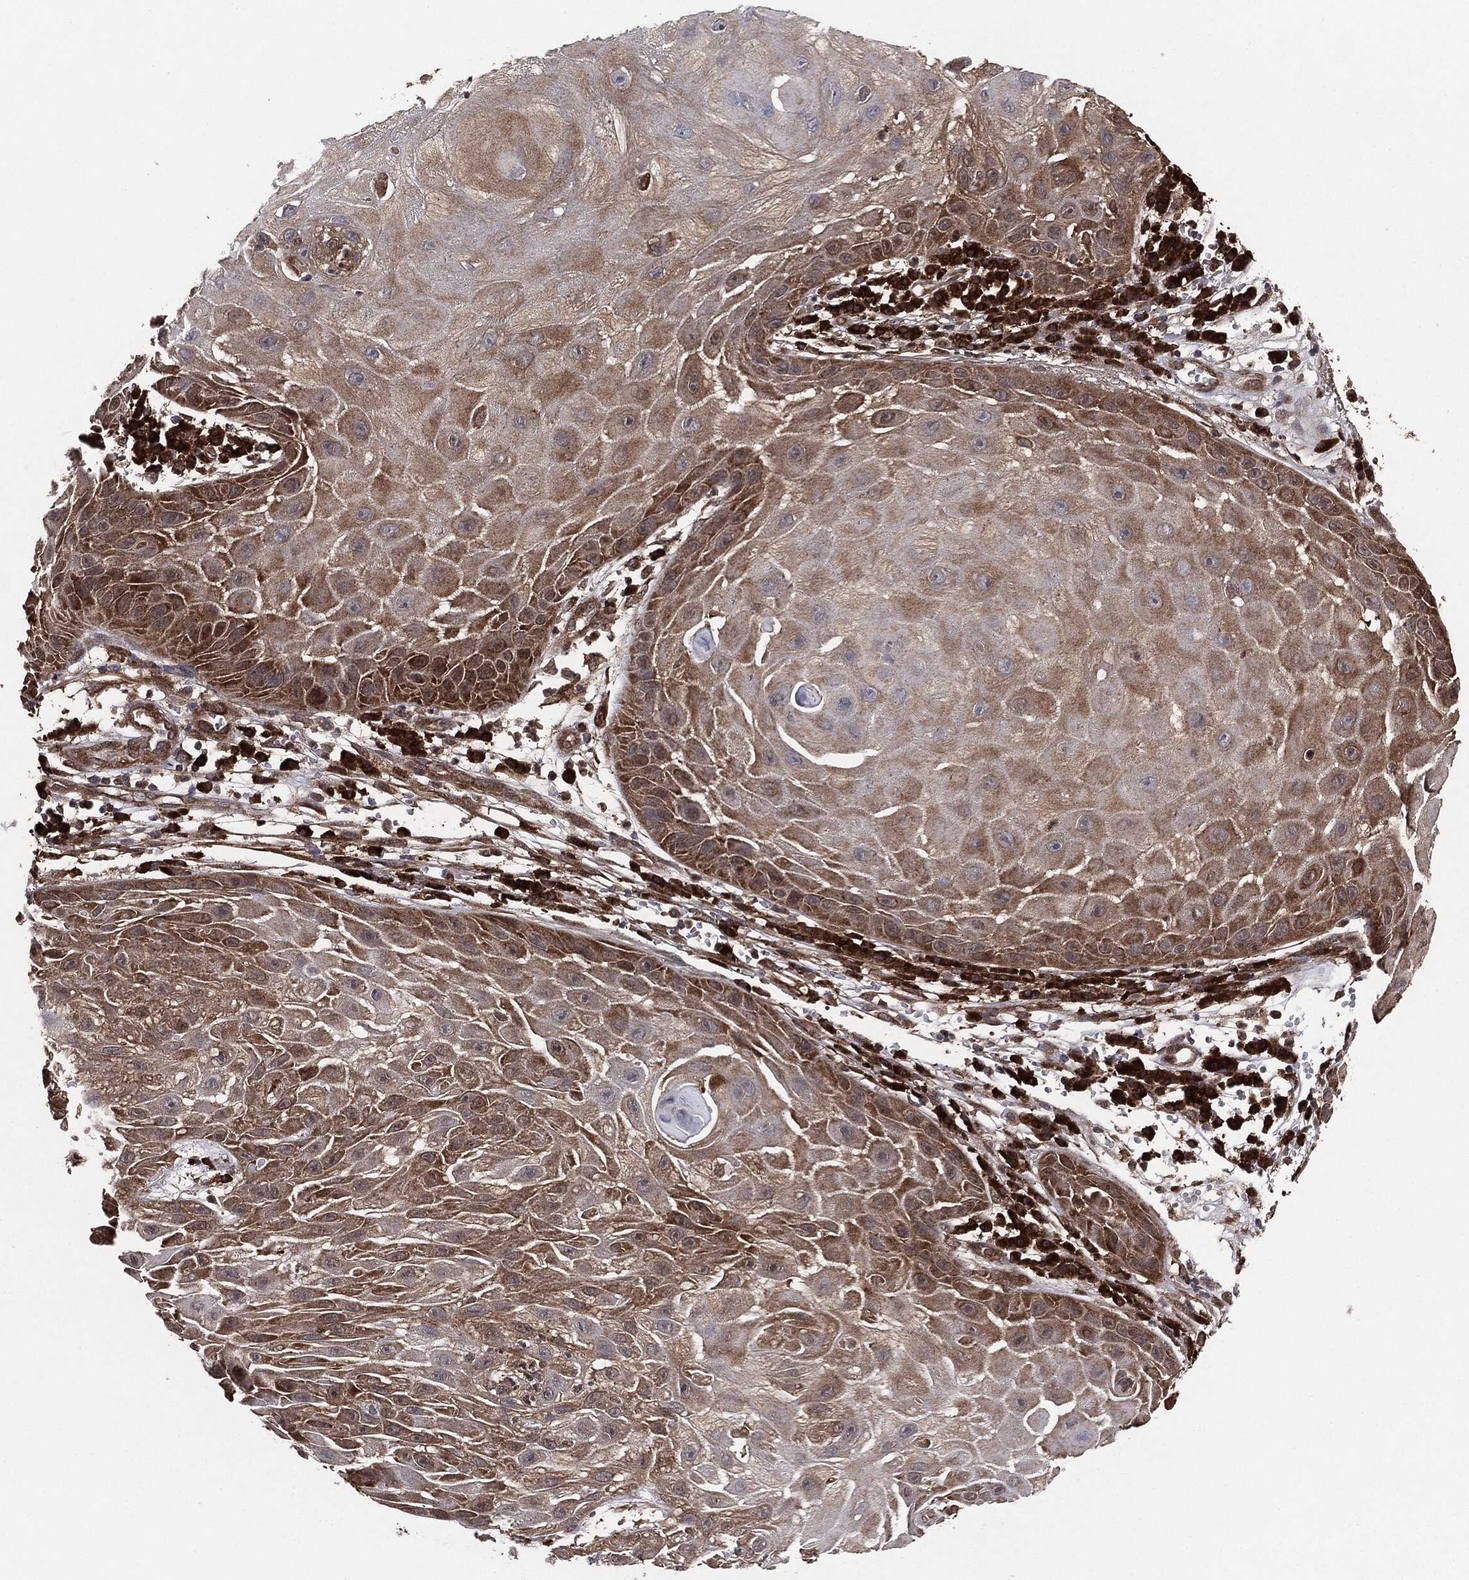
{"staining": {"intensity": "moderate", "quantity": ">75%", "location": "cytoplasmic/membranous"}, "tissue": "skin cancer", "cell_type": "Tumor cells", "image_type": "cancer", "snomed": [{"axis": "morphology", "description": "Normal tissue, NOS"}, {"axis": "morphology", "description": "Squamous cell carcinoma, NOS"}, {"axis": "topography", "description": "Skin"}], "caption": "Immunohistochemistry staining of skin squamous cell carcinoma, which demonstrates medium levels of moderate cytoplasmic/membranous staining in about >75% of tumor cells indicating moderate cytoplasmic/membranous protein positivity. The staining was performed using DAB (brown) for protein detection and nuclei were counterstained in hematoxylin (blue).", "gene": "NME1", "patient": {"sex": "male", "age": 79}}